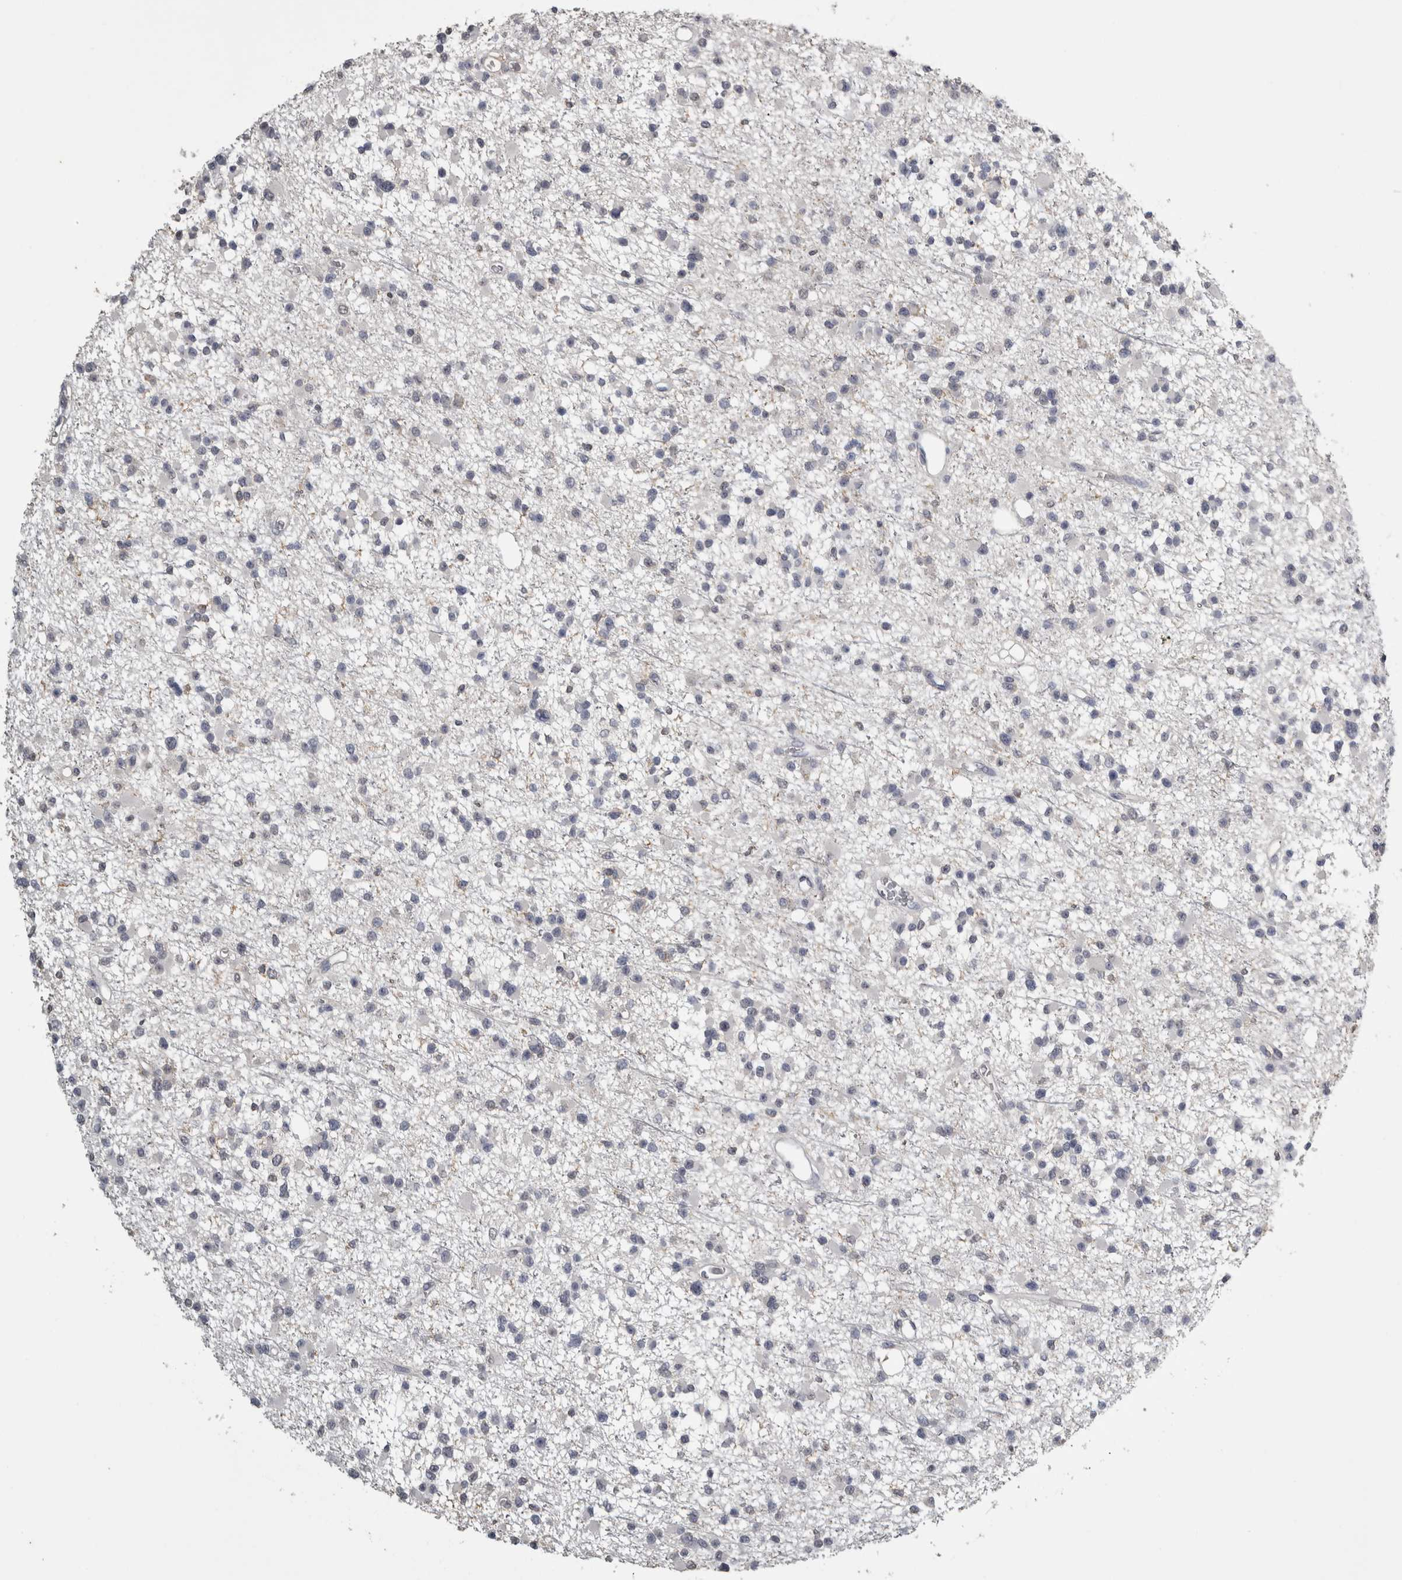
{"staining": {"intensity": "negative", "quantity": "none", "location": "none"}, "tissue": "glioma", "cell_type": "Tumor cells", "image_type": "cancer", "snomed": [{"axis": "morphology", "description": "Glioma, malignant, Low grade"}, {"axis": "topography", "description": "Brain"}], "caption": "Glioma was stained to show a protein in brown. There is no significant expression in tumor cells. The staining is performed using DAB (3,3'-diaminobenzidine) brown chromogen with nuclei counter-stained in using hematoxylin.", "gene": "PIK3AP1", "patient": {"sex": "female", "age": 22}}